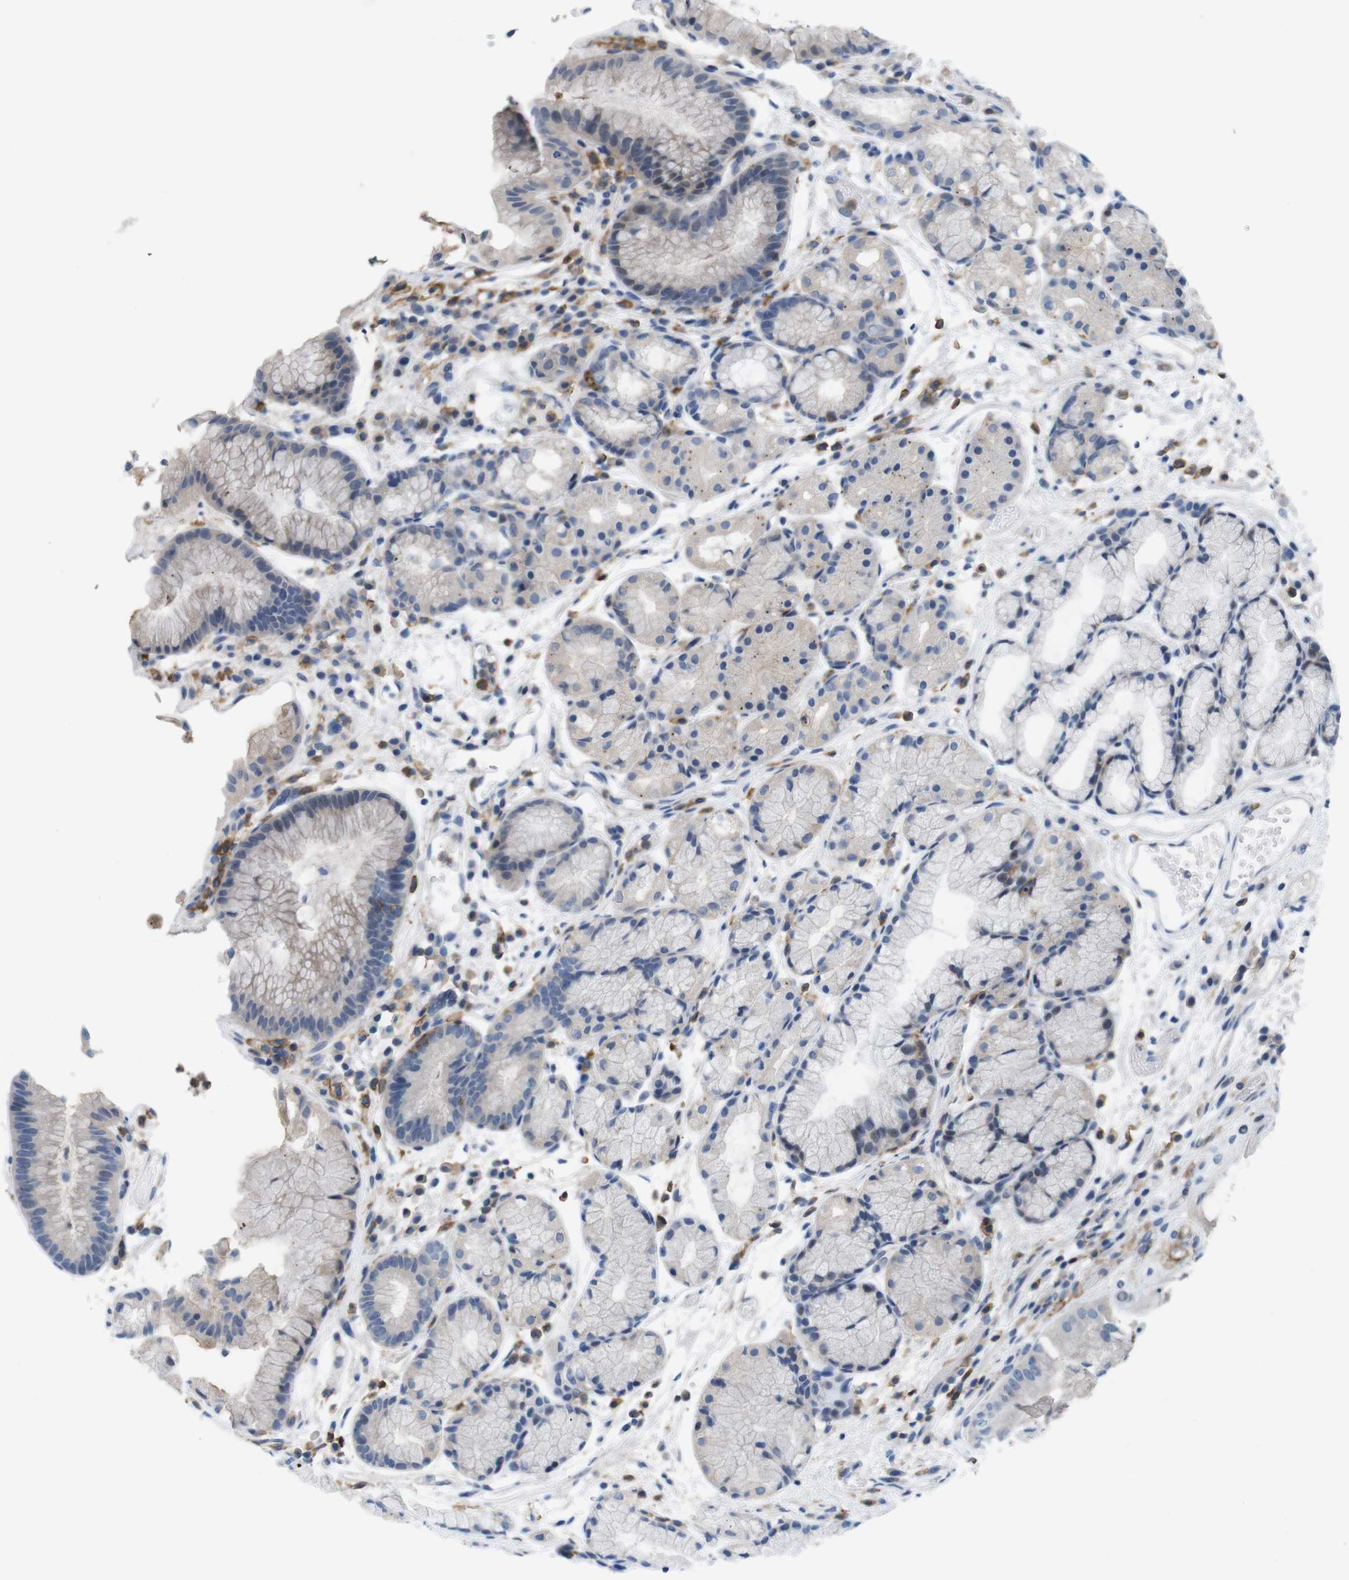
{"staining": {"intensity": "weak", "quantity": "25%-75%", "location": "cytoplasmic/membranous"}, "tissue": "stomach", "cell_type": "Glandular cells", "image_type": "normal", "snomed": [{"axis": "morphology", "description": "Normal tissue, NOS"}, {"axis": "topography", "description": "Stomach, upper"}], "caption": "A brown stain labels weak cytoplasmic/membranous staining of a protein in glandular cells of unremarkable human stomach.", "gene": "CD300C", "patient": {"sex": "male", "age": 72}}